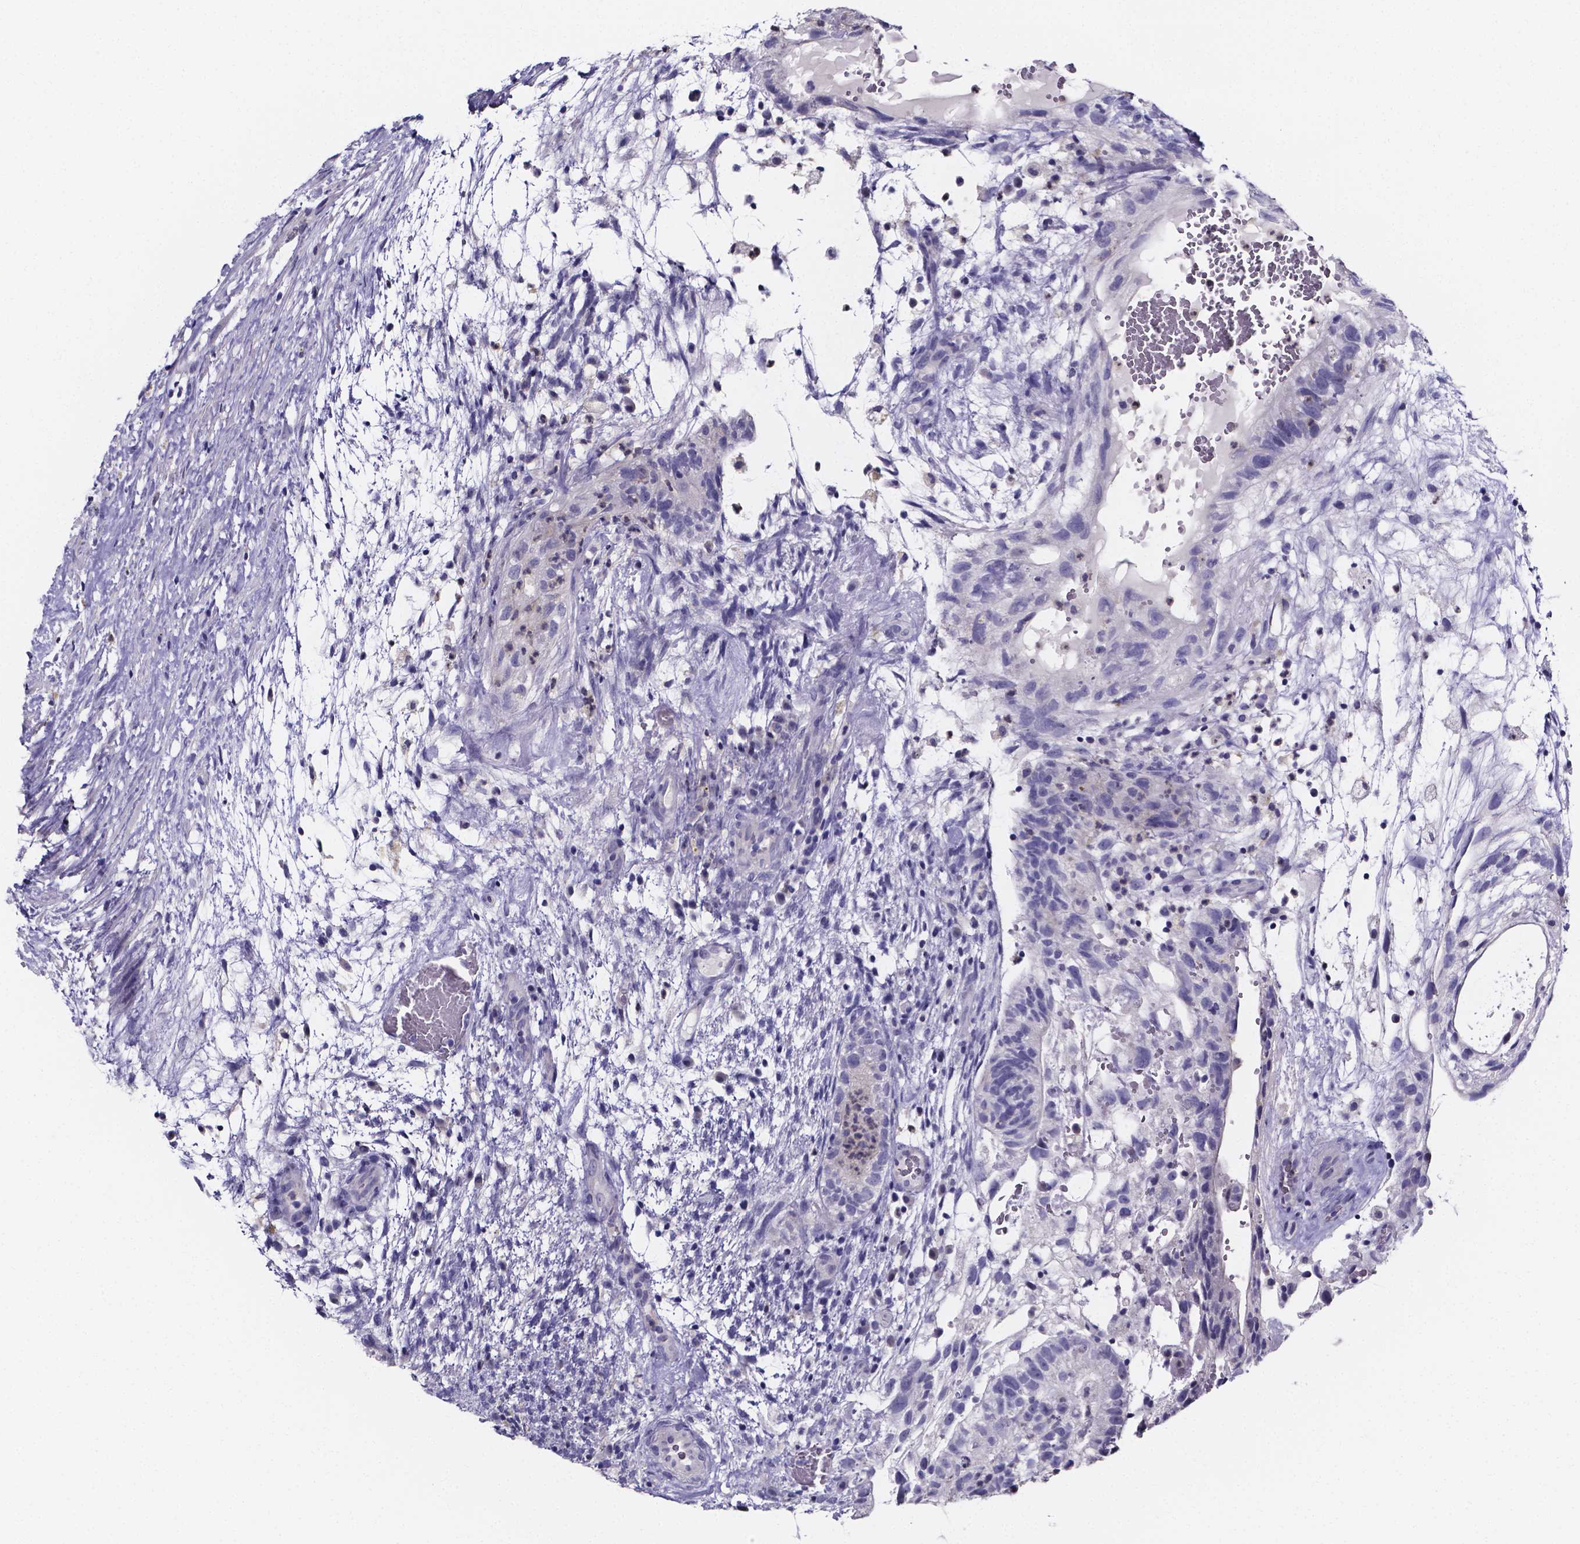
{"staining": {"intensity": "negative", "quantity": "none", "location": "none"}, "tissue": "testis cancer", "cell_type": "Tumor cells", "image_type": "cancer", "snomed": [{"axis": "morphology", "description": "Normal tissue, NOS"}, {"axis": "morphology", "description": "Carcinoma, Embryonal, NOS"}, {"axis": "topography", "description": "Testis"}], "caption": "Immunohistochemistry (IHC) photomicrograph of embryonal carcinoma (testis) stained for a protein (brown), which exhibits no expression in tumor cells.", "gene": "IZUMO1", "patient": {"sex": "male", "age": 32}}